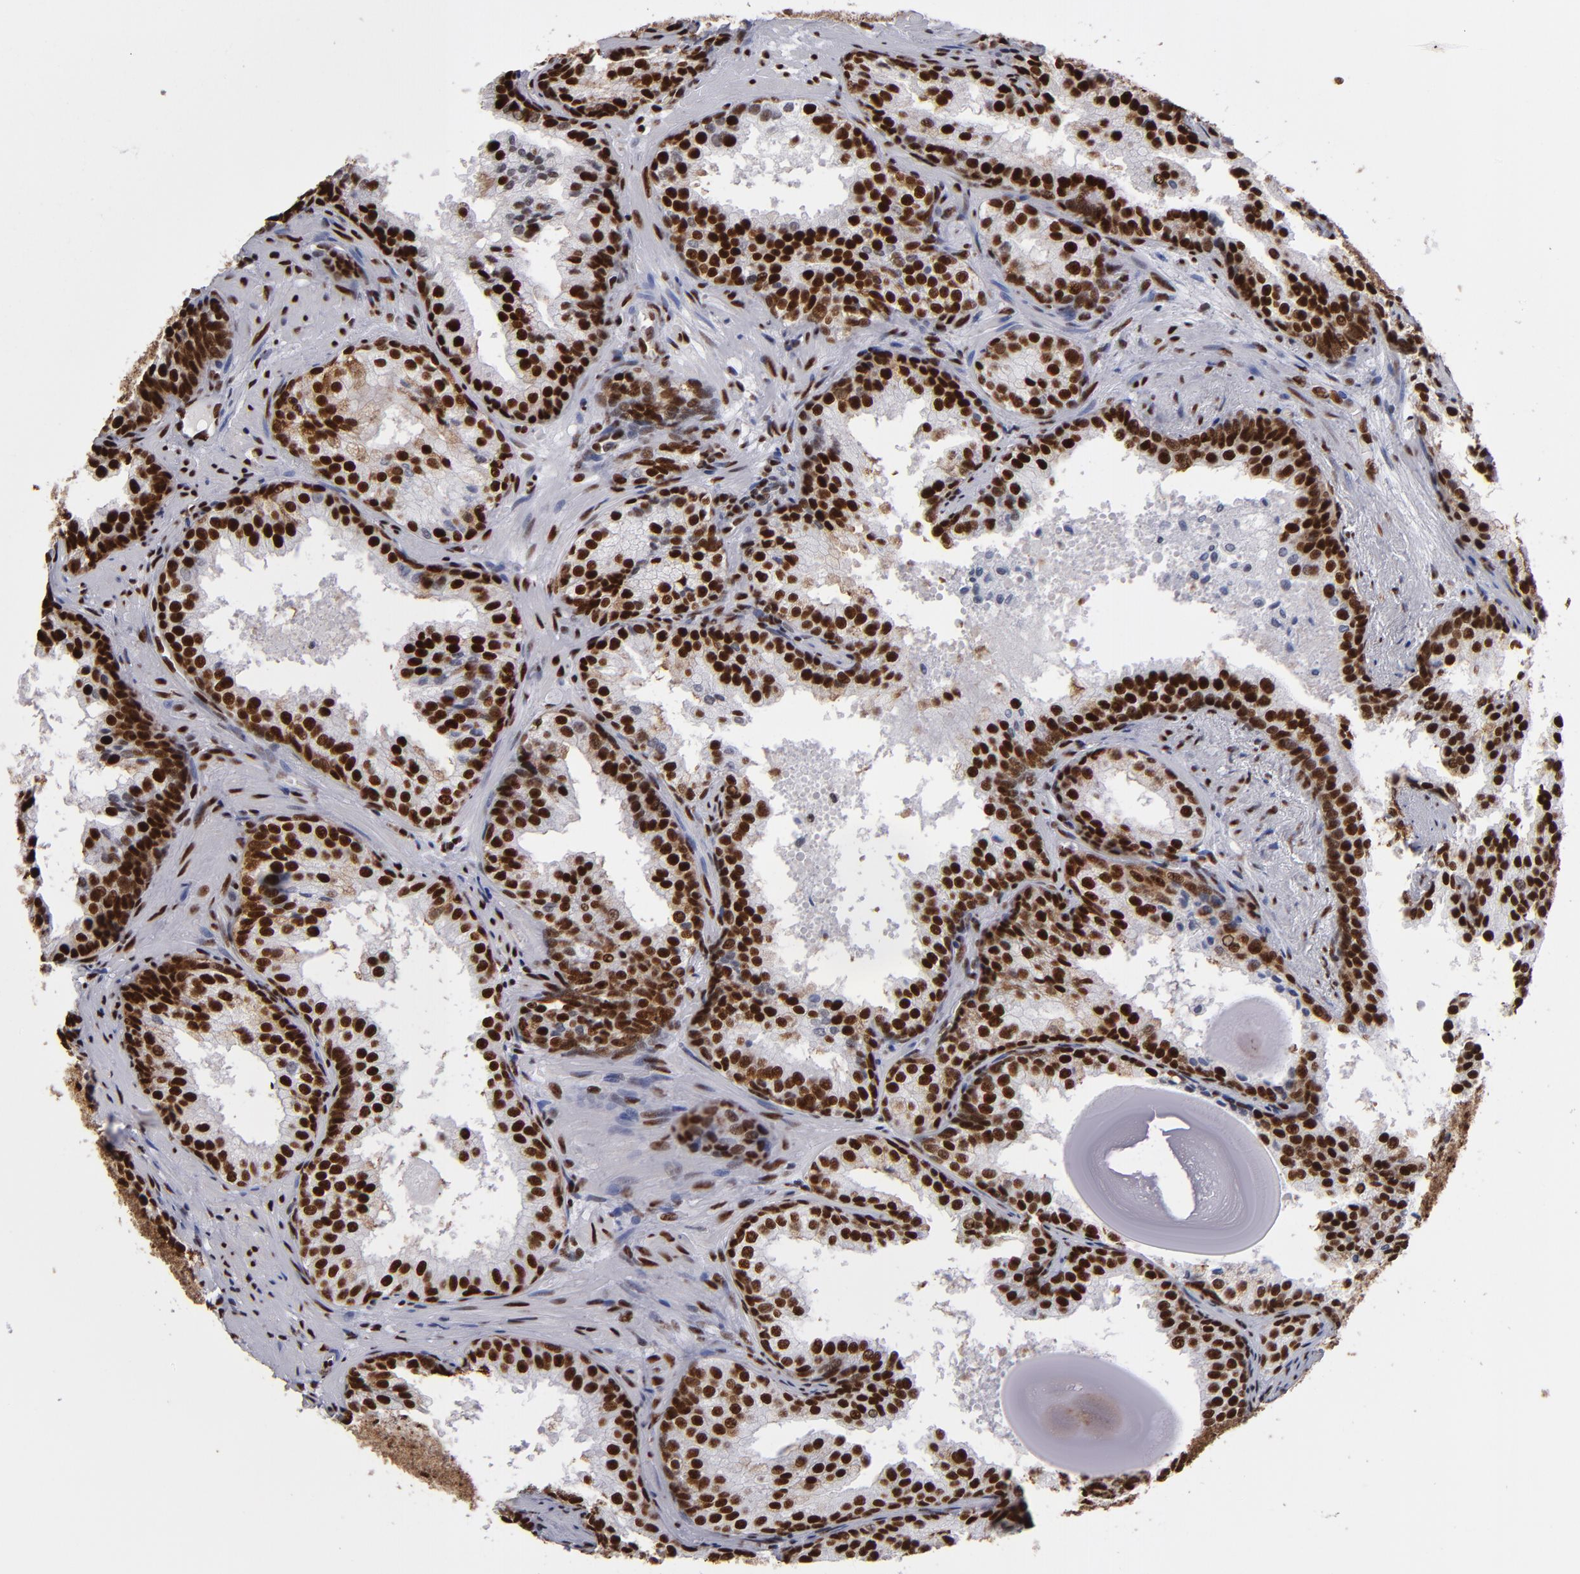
{"staining": {"intensity": "strong", "quantity": ">75%", "location": "nuclear"}, "tissue": "prostate cancer", "cell_type": "Tumor cells", "image_type": "cancer", "snomed": [{"axis": "morphology", "description": "Adenocarcinoma, Low grade"}, {"axis": "topography", "description": "Prostate"}], "caption": "Prostate low-grade adenocarcinoma stained with DAB (3,3'-diaminobenzidine) immunohistochemistry (IHC) displays high levels of strong nuclear positivity in approximately >75% of tumor cells.", "gene": "MRE11", "patient": {"sex": "male", "age": 69}}